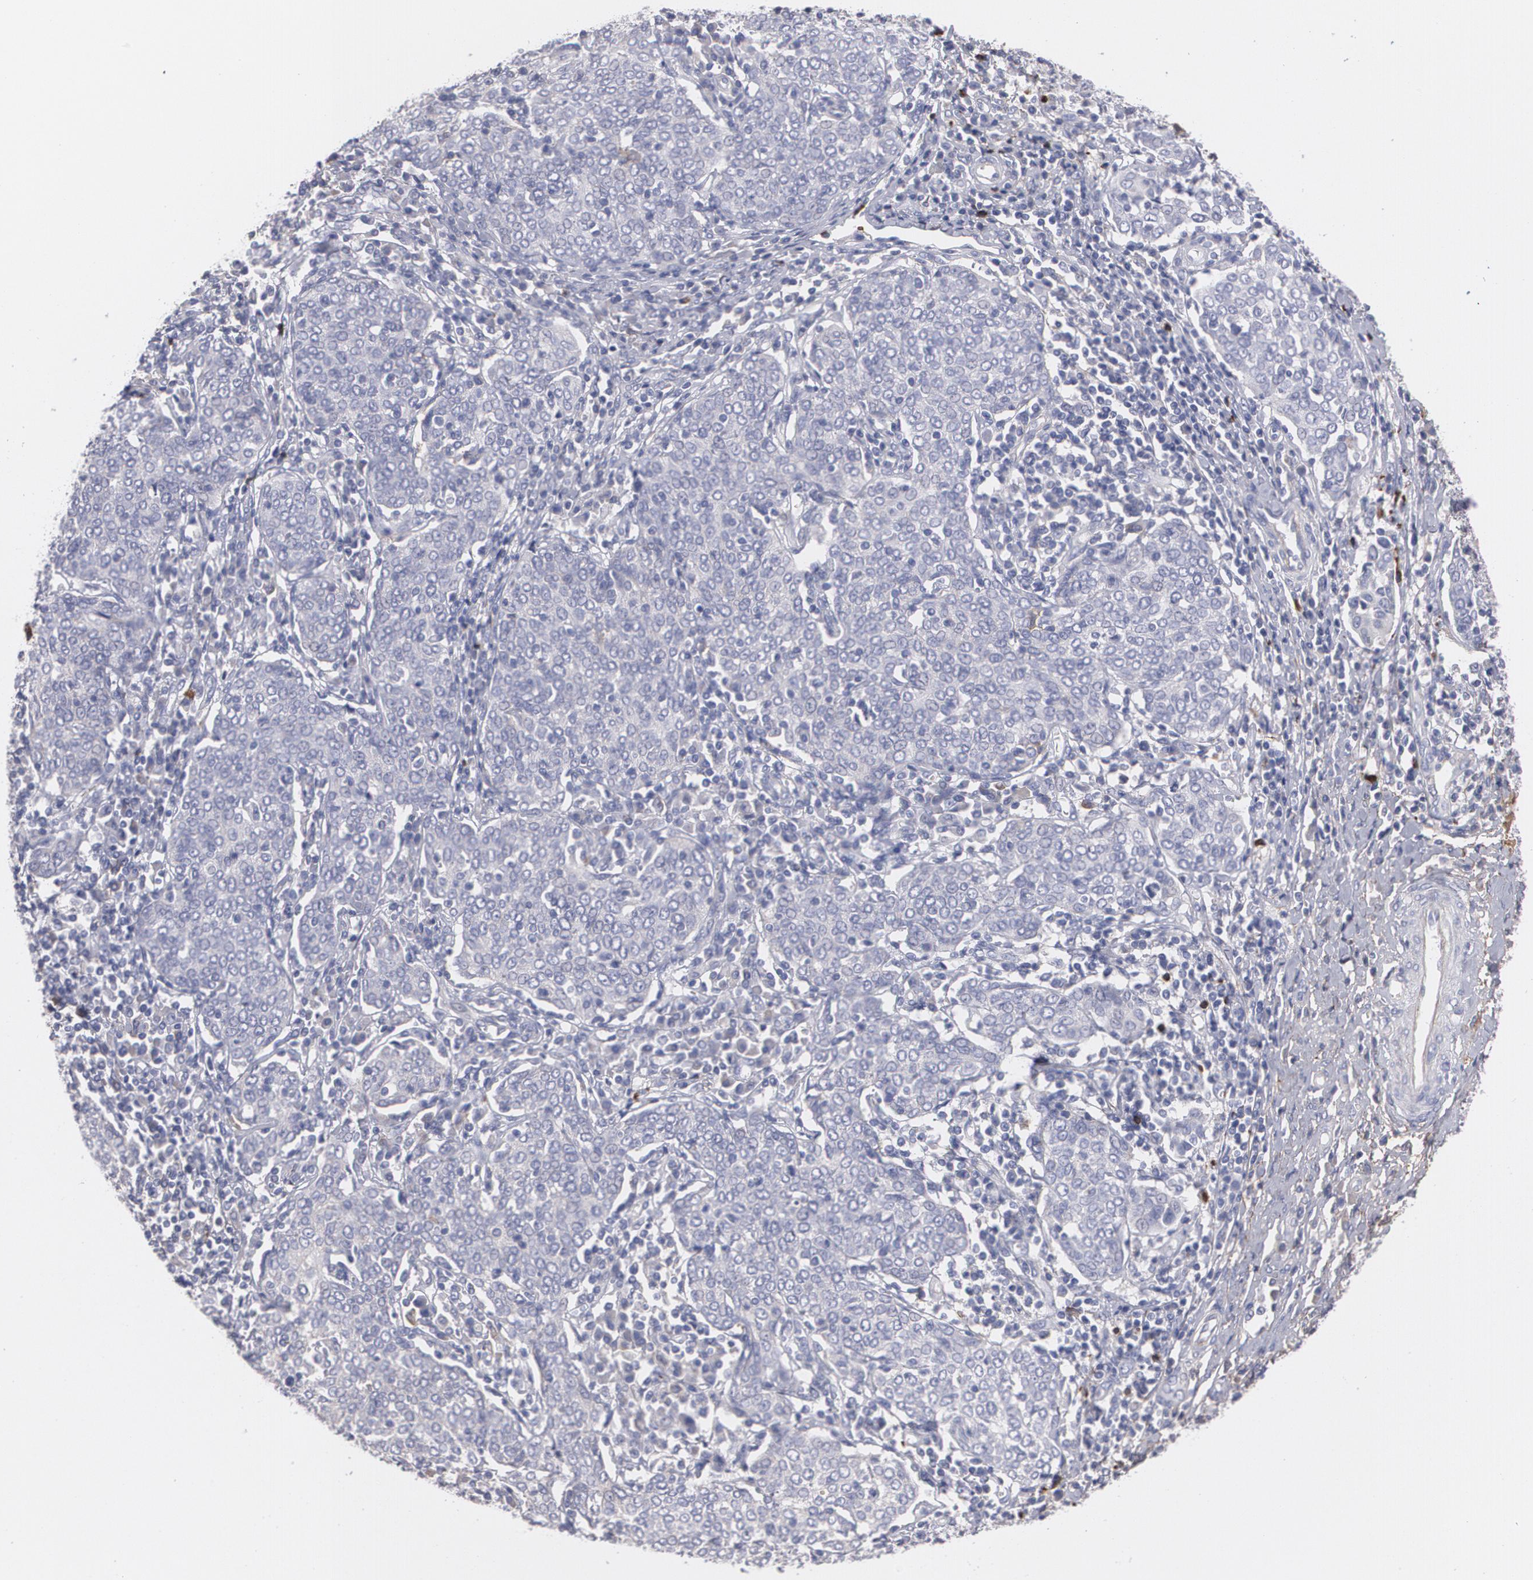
{"staining": {"intensity": "negative", "quantity": "none", "location": "none"}, "tissue": "cervical cancer", "cell_type": "Tumor cells", "image_type": "cancer", "snomed": [{"axis": "morphology", "description": "Squamous cell carcinoma, NOS"}, {"axis": "topography", "description": "Cervix"}], "caption": "IHC histopathology image of cervical squamous cell carcinoma stained for a protein (brown), which reveals no staining in tumor cells.", "gene": "FBLN1", "patient": {"sex": "female", "age": 40}}